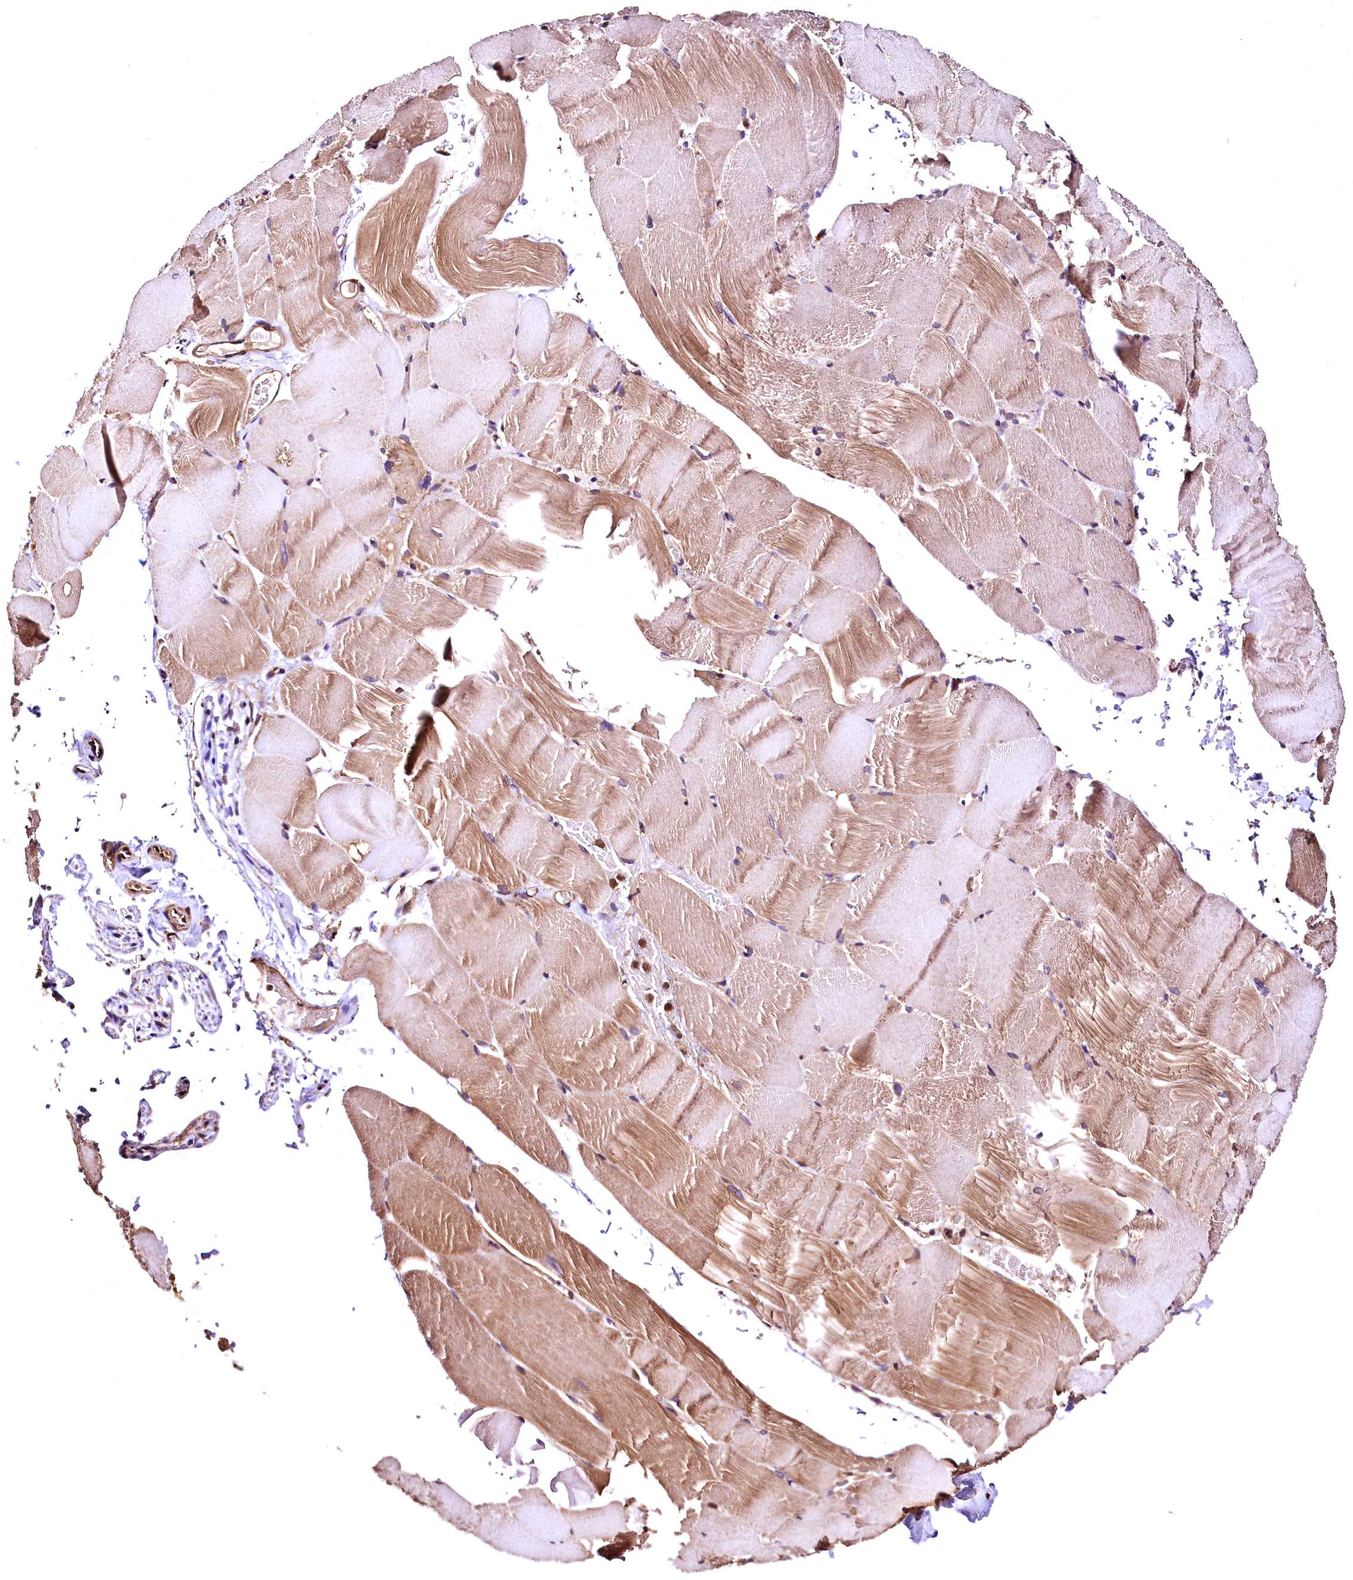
{"staining": {"intensity": "moderate", "quantity": "25%-75%", "location": "cytoplasmic/membranous"}, "tissue": "skeletal muscle", "cell_type": "Myocytes", "image_type": "normal", "snomed": [{"axis": "morphology", "description": "Normal tissue, NOS"}, {"axis": "topography", "description": "Skeletal muscle"}, {"axis": "topography", "description": "Parathyroid gland"}], "caption": "Approximately 25%-75% of myocytes in benign human skeletal muscle display moderate cytoplasmic/membranous protein positivity as visualized by brown immunohistochemical staining.", "gene": "LRSAM1", "patient": {"sex": "female", "age": 37}}